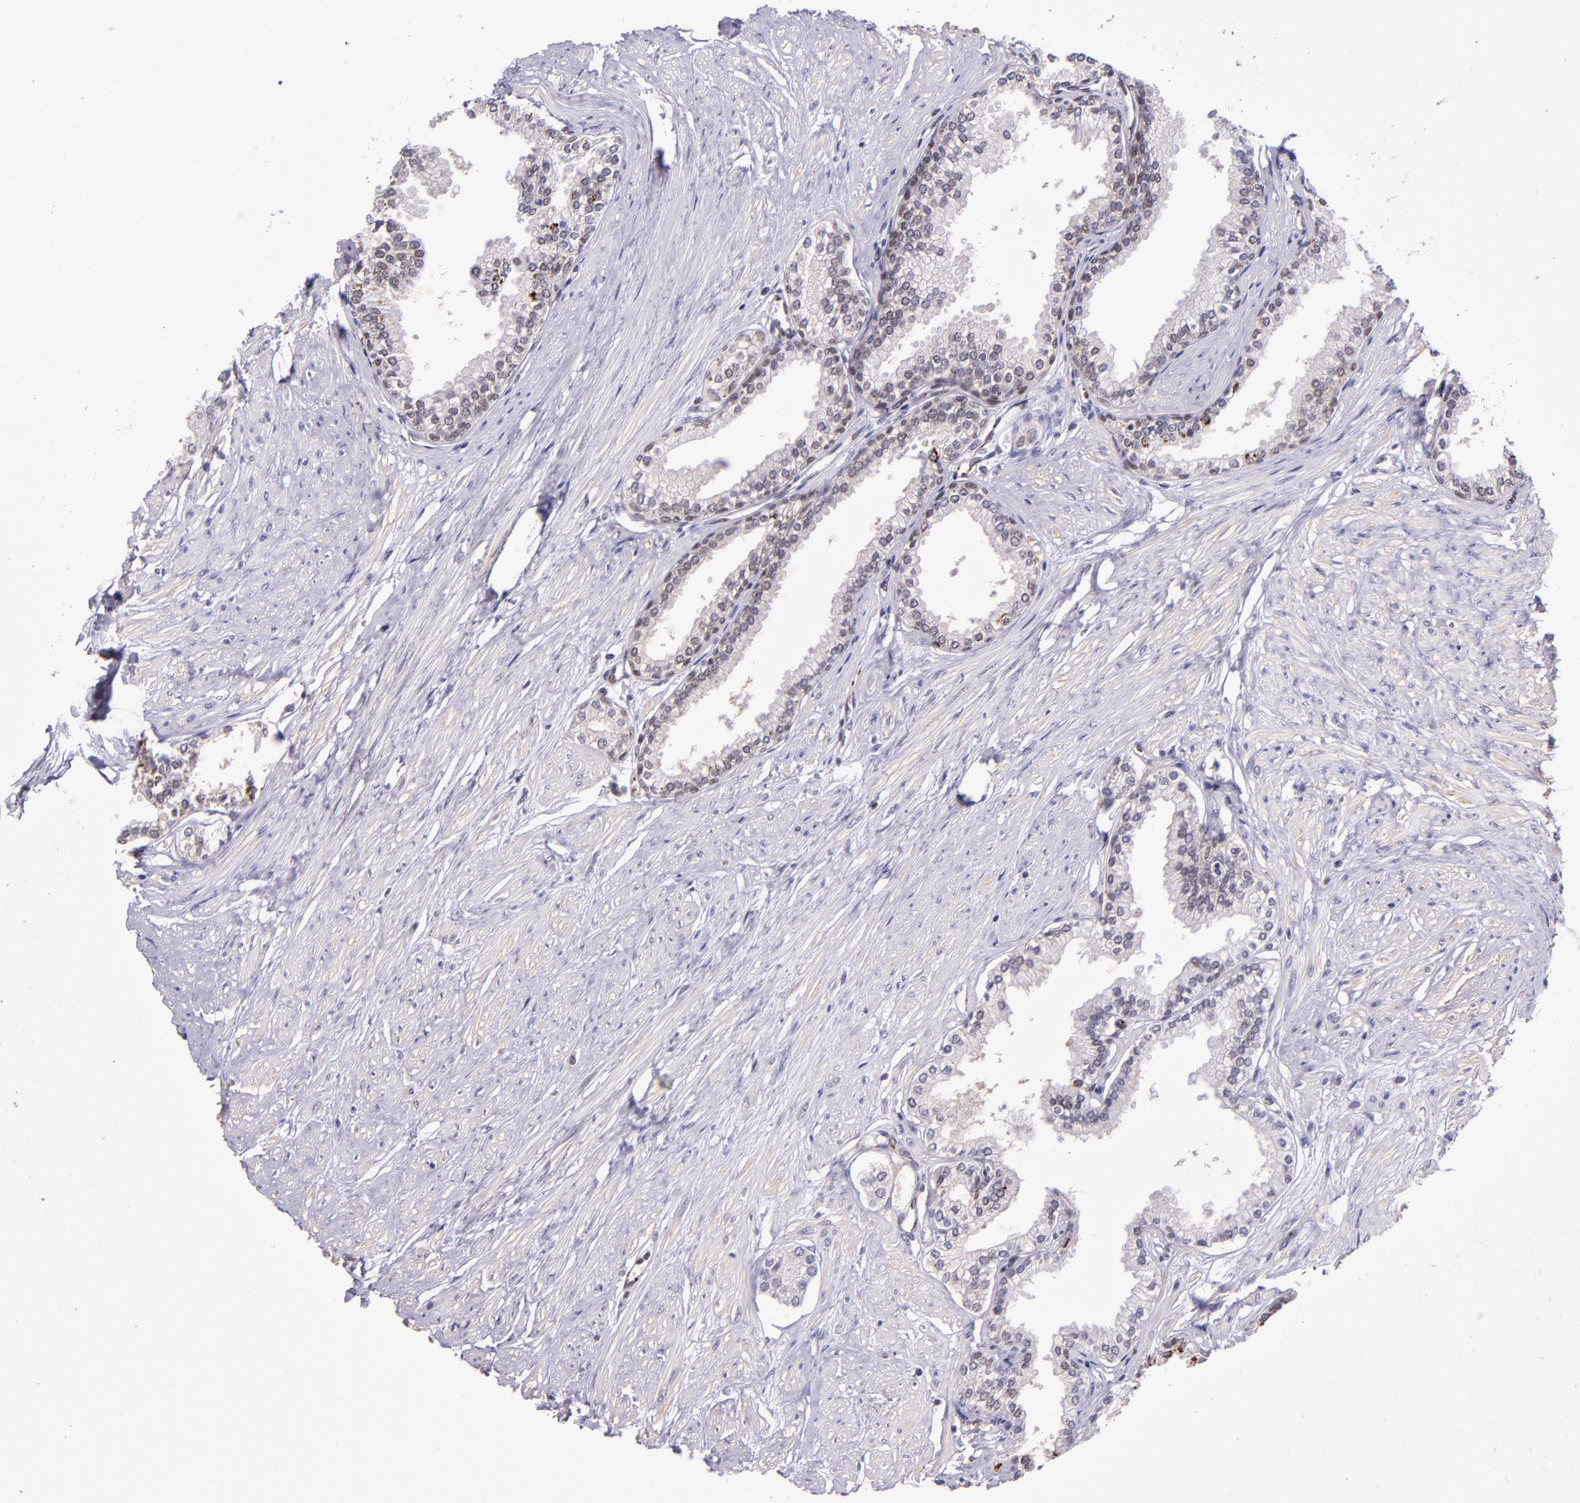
{"staining": {"intensity": "moderate", "quantity": "25%-75%", "location": "nuclear"}, "tissue": "prostate", "cell_type": "Glandular cells", "image_type": "normal", "snomed": [{"axis": "morphology", "description": "Normal tissue, NOS"}, {"axis": "topography", "description": "Prostate"}], "caption": "Immunohistochemistry histopathology image of normal human prostate stained for a protein (brown), which displays medium levels of moderate nuclear staining in approximately 25%-75% of glandular cells.", "gene": "MGMT", "patient": {"sex": "male", "age": 64}}